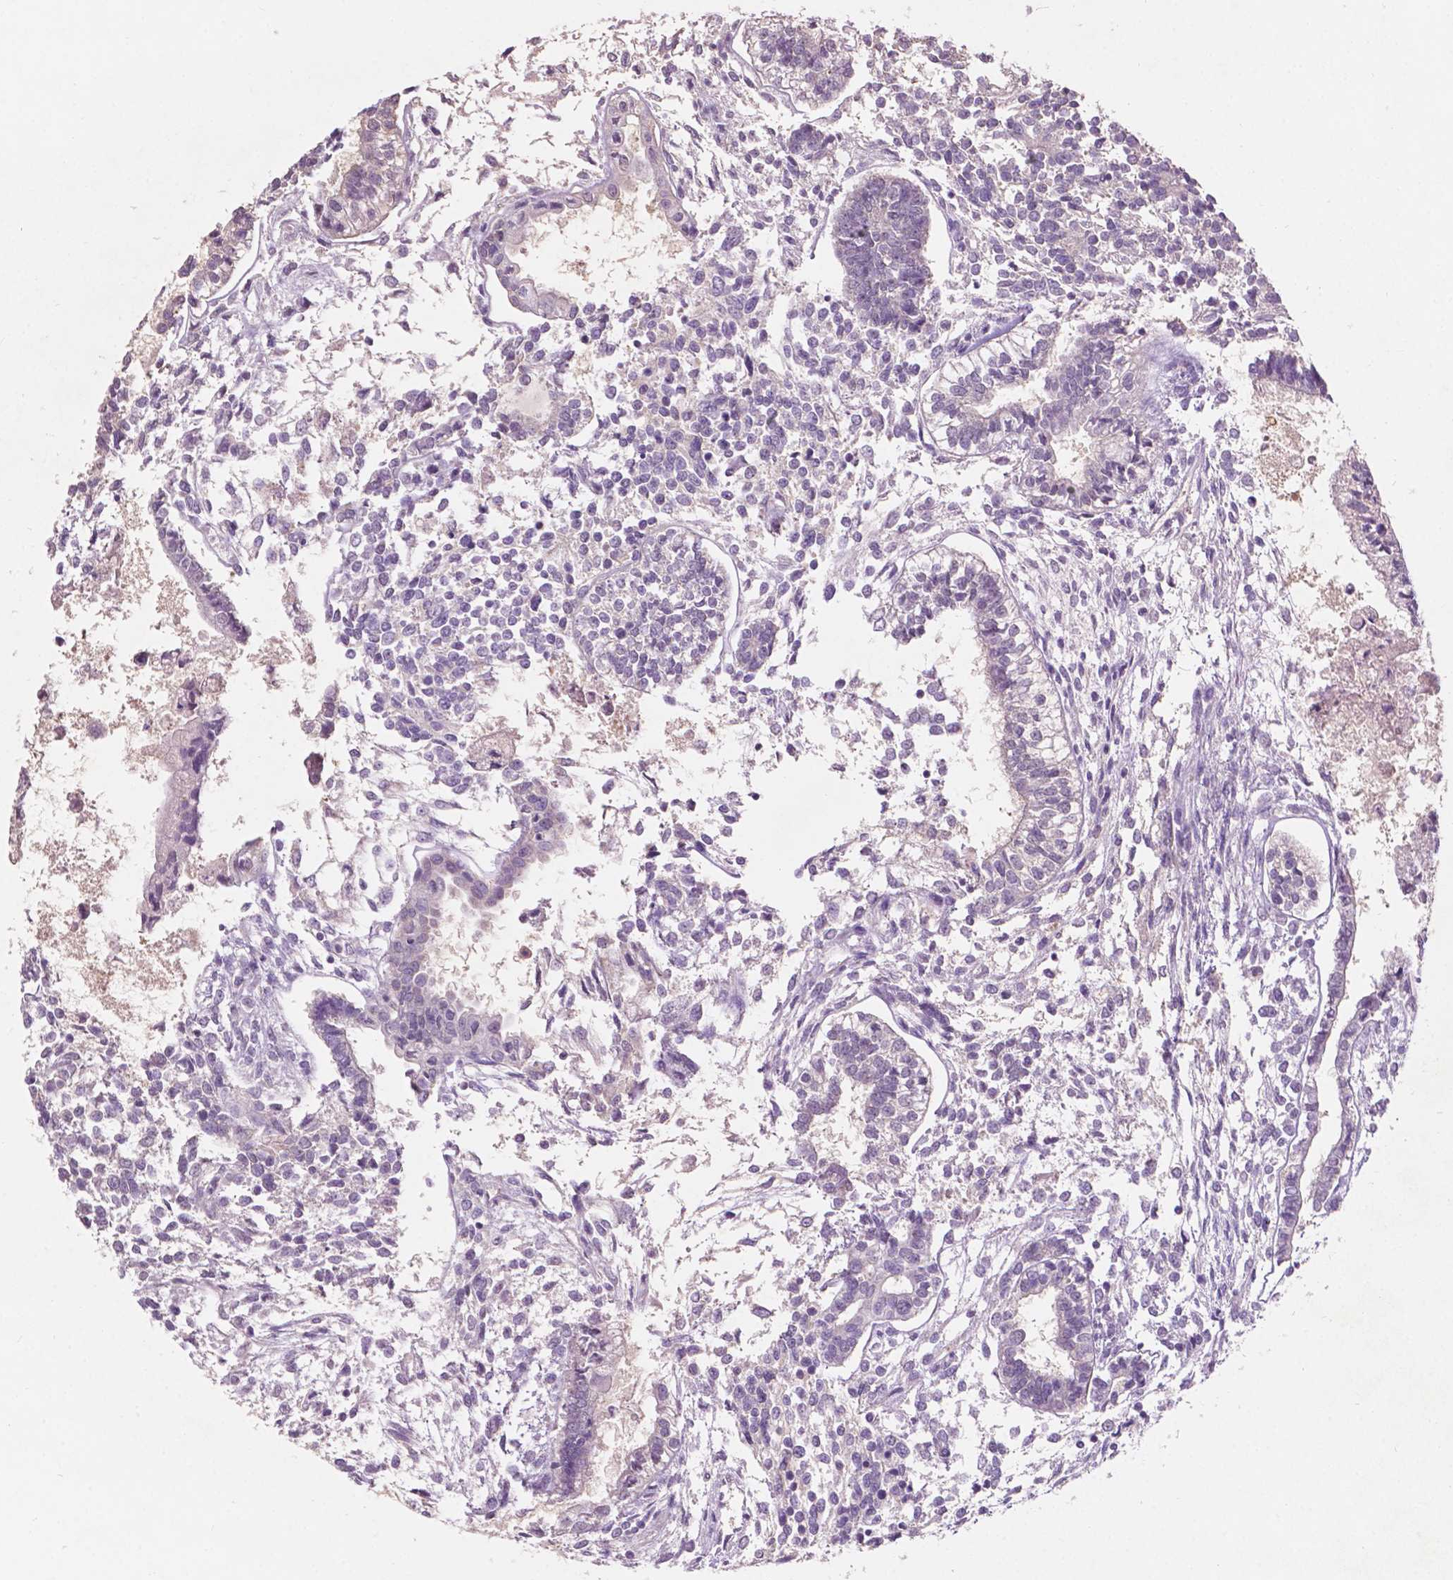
{"staining": {"intensity": "negative", "quantity": "none", "location": "none"}, "tissue": "testis cancer", "cell_type": "Tumor cells", "image_type": "cancer", "snomed": [{"axis": "morphology", "description": "Carcinoma, Embryonal, NOS"}, {"axis": "topography", "description": "Testis"}], "caption": "This is an IHC micrograph of human testis cancer. There is no staining in tumor cells.", "gene": "TM6SF2", "patient": {"sex": "male", "age": 37}}